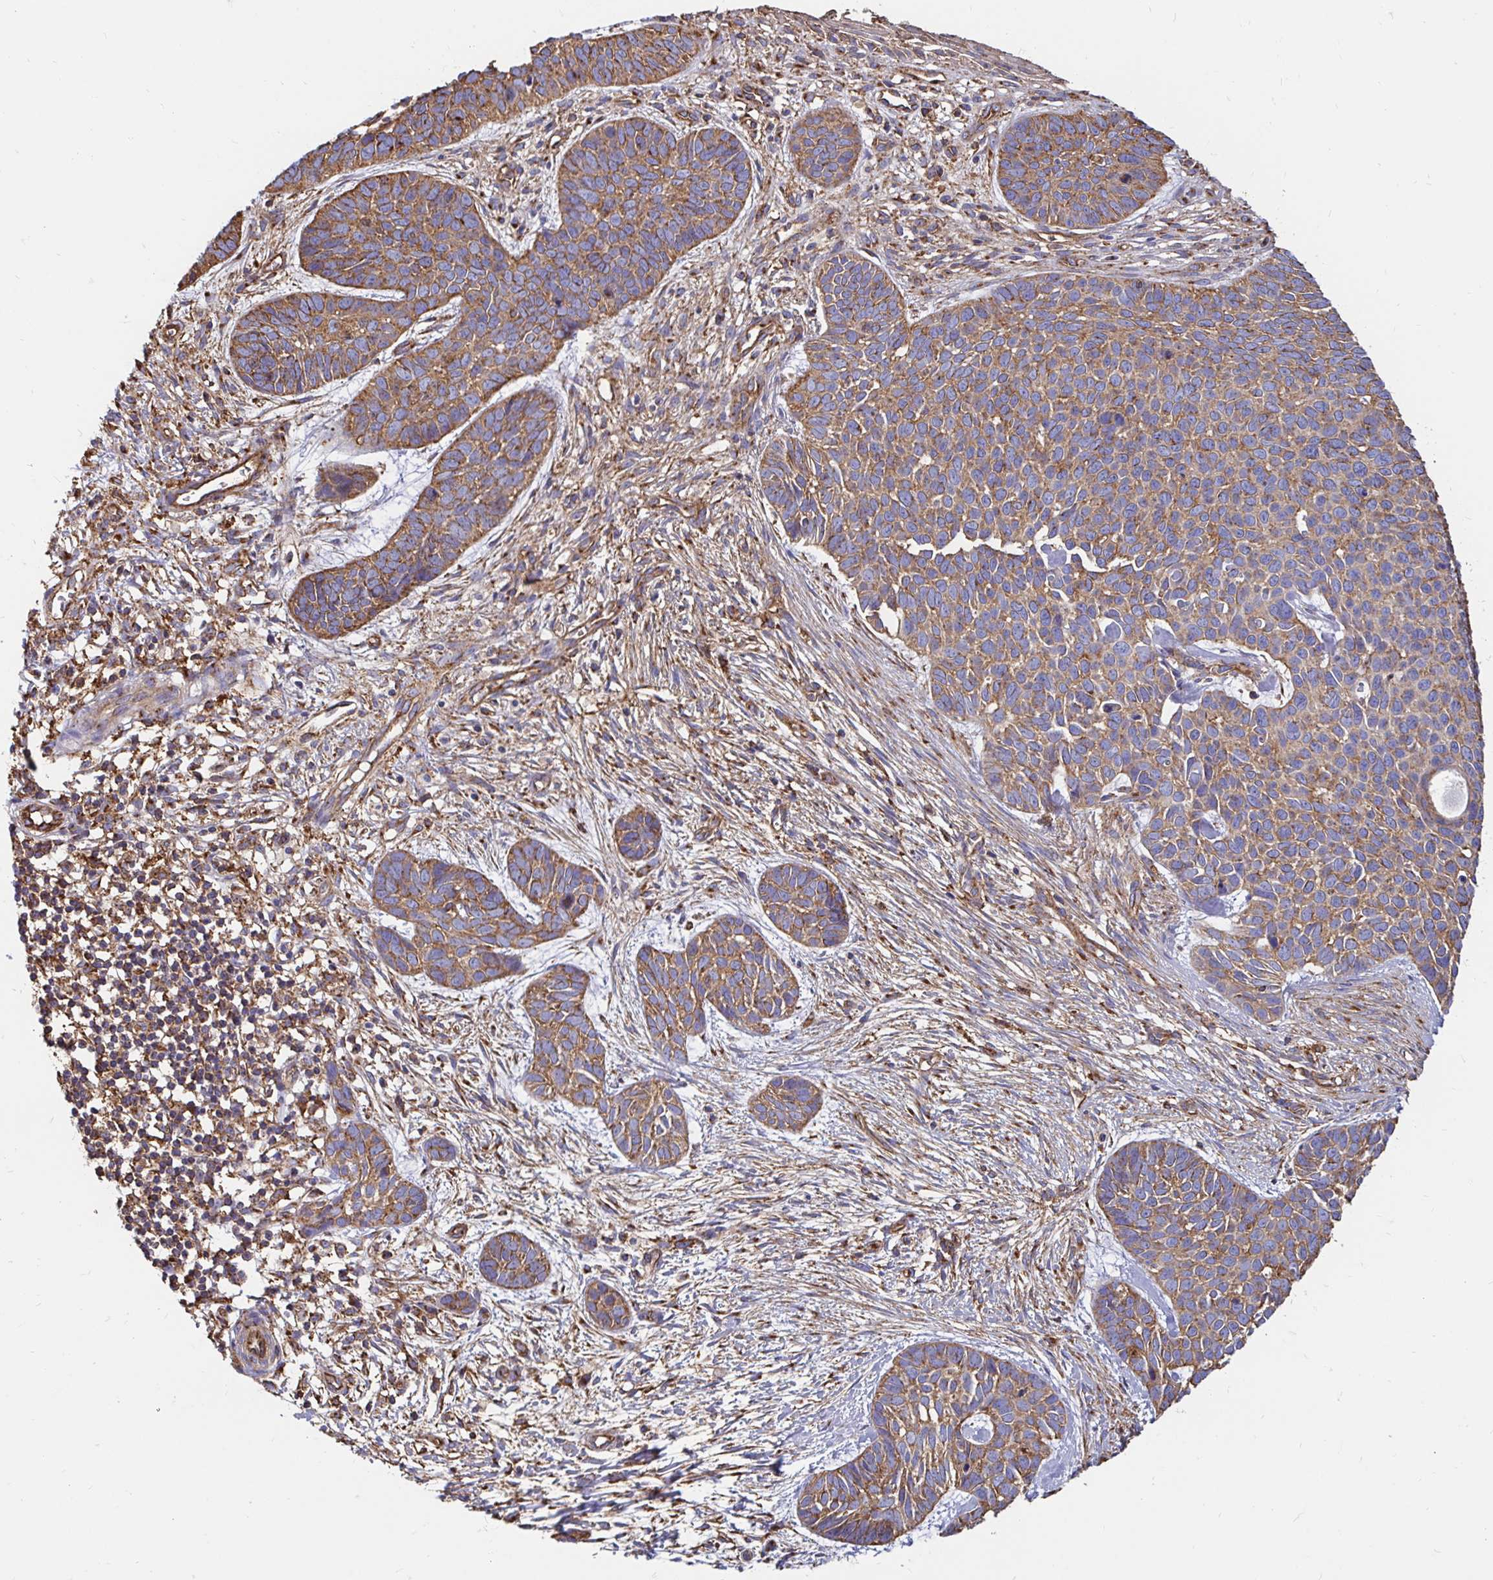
{"staining": {"intensity": "moderate", "quantity": ">75%", "location": "cytoplasmic/membranous"}, "tissue": "skin cancer", "cell_type": "Tumor cells", "image_type": "cancer", "snomed": [{"axis": "morphology", "description": "Basal cell carcinoma"}, {"axis": "topography", "description": "Skin"}], "caption": "Basal cell carcinoma (skin) stained for a protein (brown) reveals moderate cytoplasmic/membranous positive staining in about >75% of tumor cells.", "gene": "CLTC", "patient": {"sex": "male", "age": 69}}